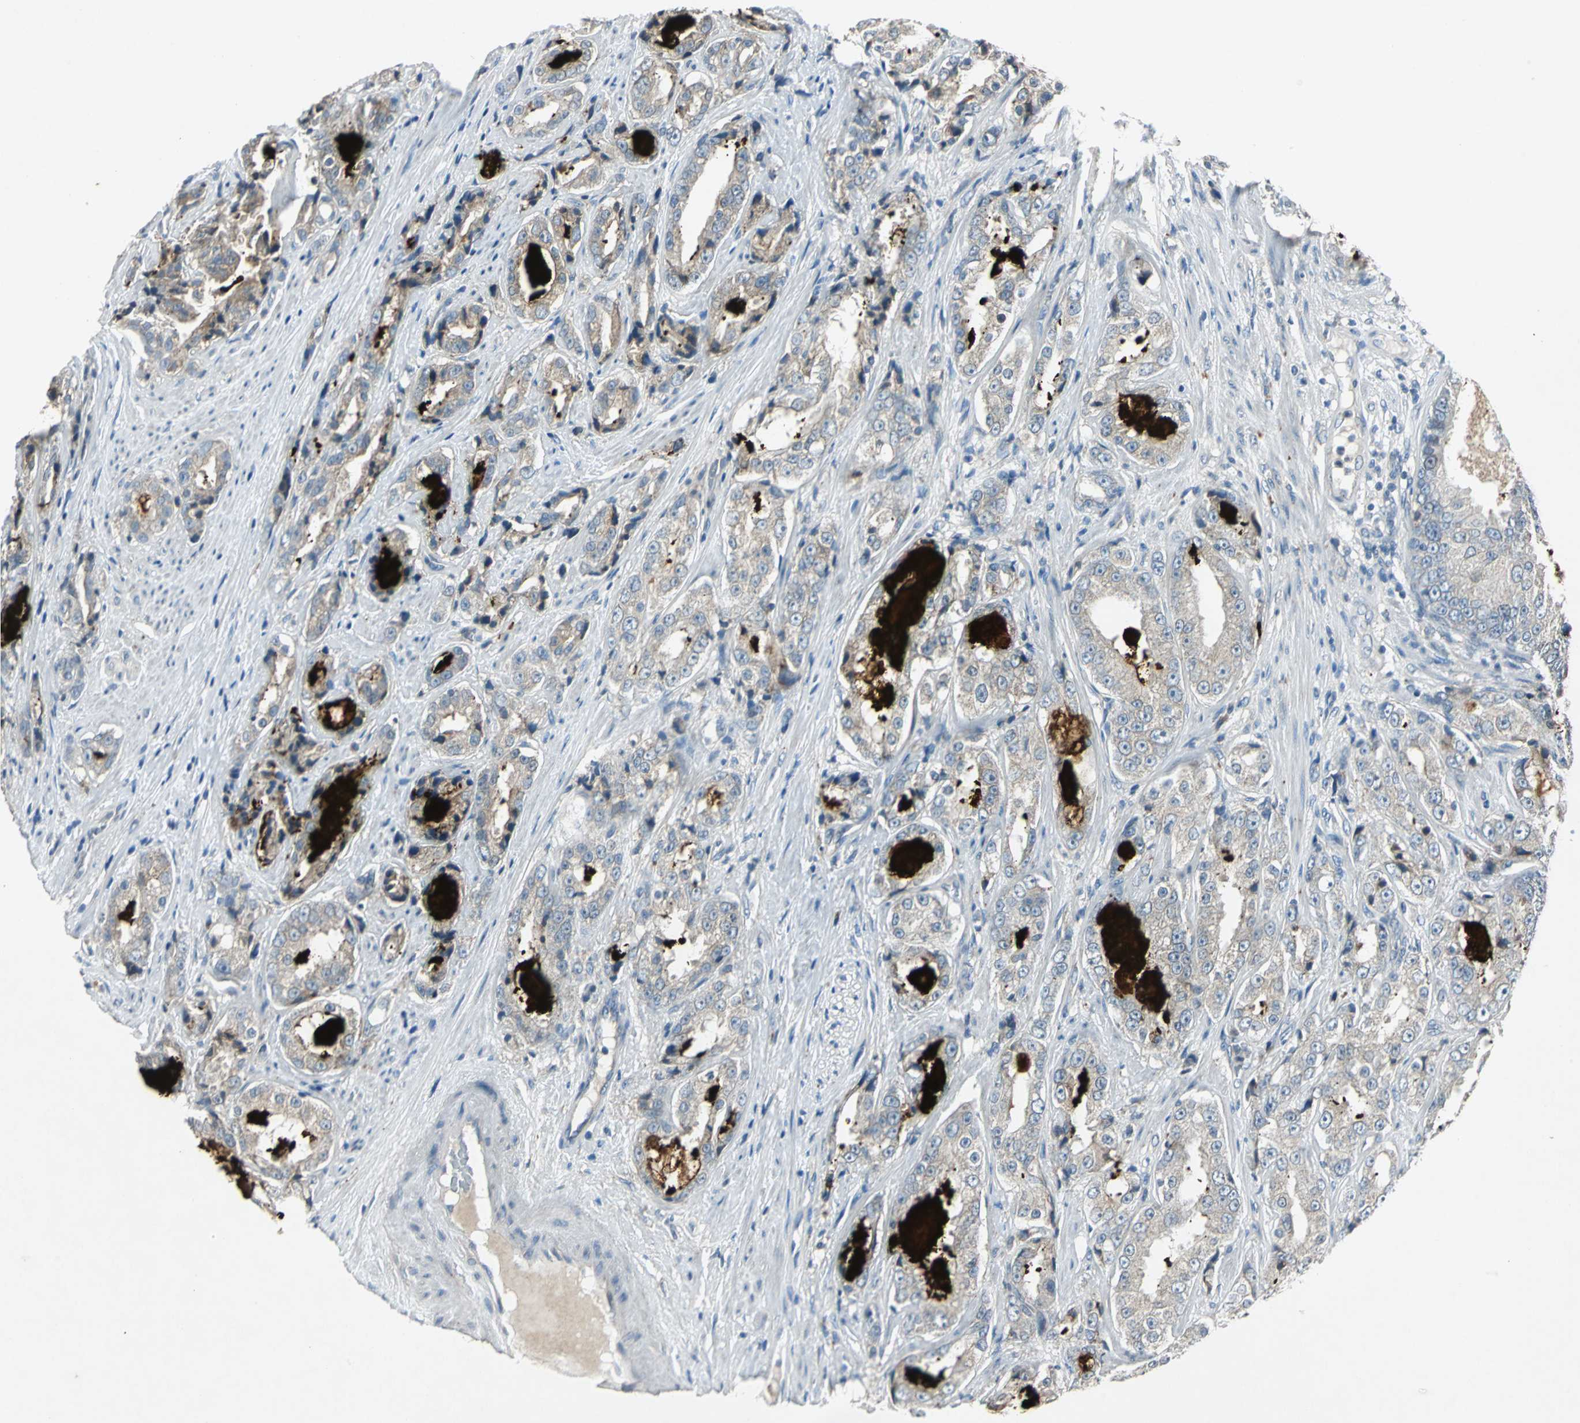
{"staining": {"intensity": "weak", "quantity": ">75%", "location": "cytoplasmic/membranous"}, "tissue": "prostate cancer", "cell_type": "Tumor cells", "image_type": "cancer", "snomed": [{"axis": "morphology", "description": "Adenocarcinoma, High grade"}, {"axis": "topography", "description": "Prostate"}], "caption": "Prostate cancer stained with a protein marker reveals weak staining in tumor cells.", "gene": "SLC2A13", "patient": {"sex": "male", "age": 73}}